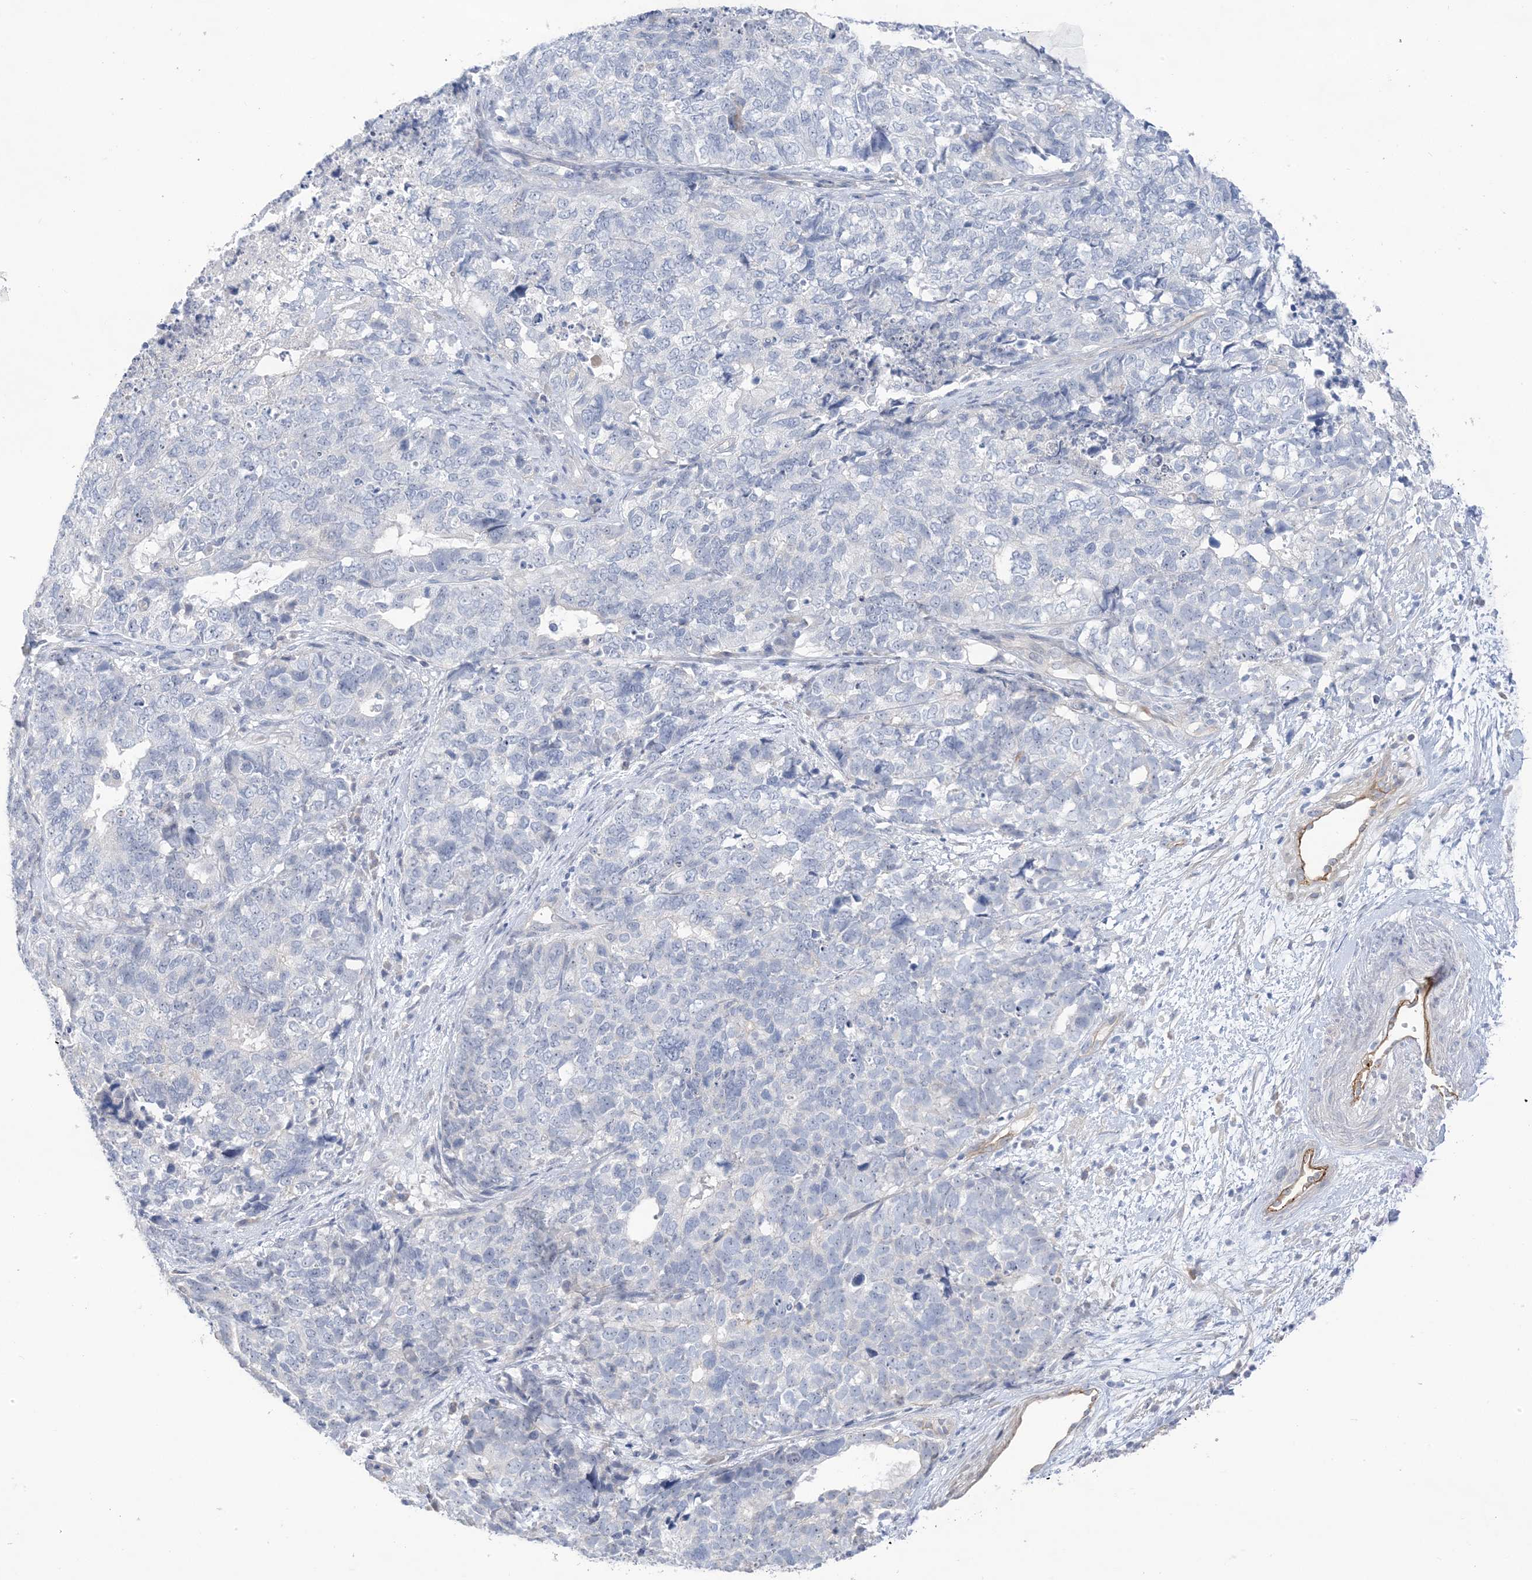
{"staining": {"intensity": "negative", "quantity": "none", "location": "none"}, "tissue": "cervical cancer", "cell_type": "Tumor cells", "image_type": "cancer", "snomed": [{"axis": "morphology", "description": "Squamous cell carcinoma, NOS"}, {"axis": "topography", "description": "Cervix"}], "caption": "High magnification brightfield microscopy of squamous cell carcinoma (cervical) stained with DAB (3,3'-diaminobenzidine) (brown) and counterstained with hematoxylin (blue): tumor cells show no significant staining. (Brightfield microscopy of DAB (3,3'-diaminobenzidine) immunohistochemistry (IHC) at high magnification).", "gene": "IL36B", "patient": {"sex": "female", "age": 63}}